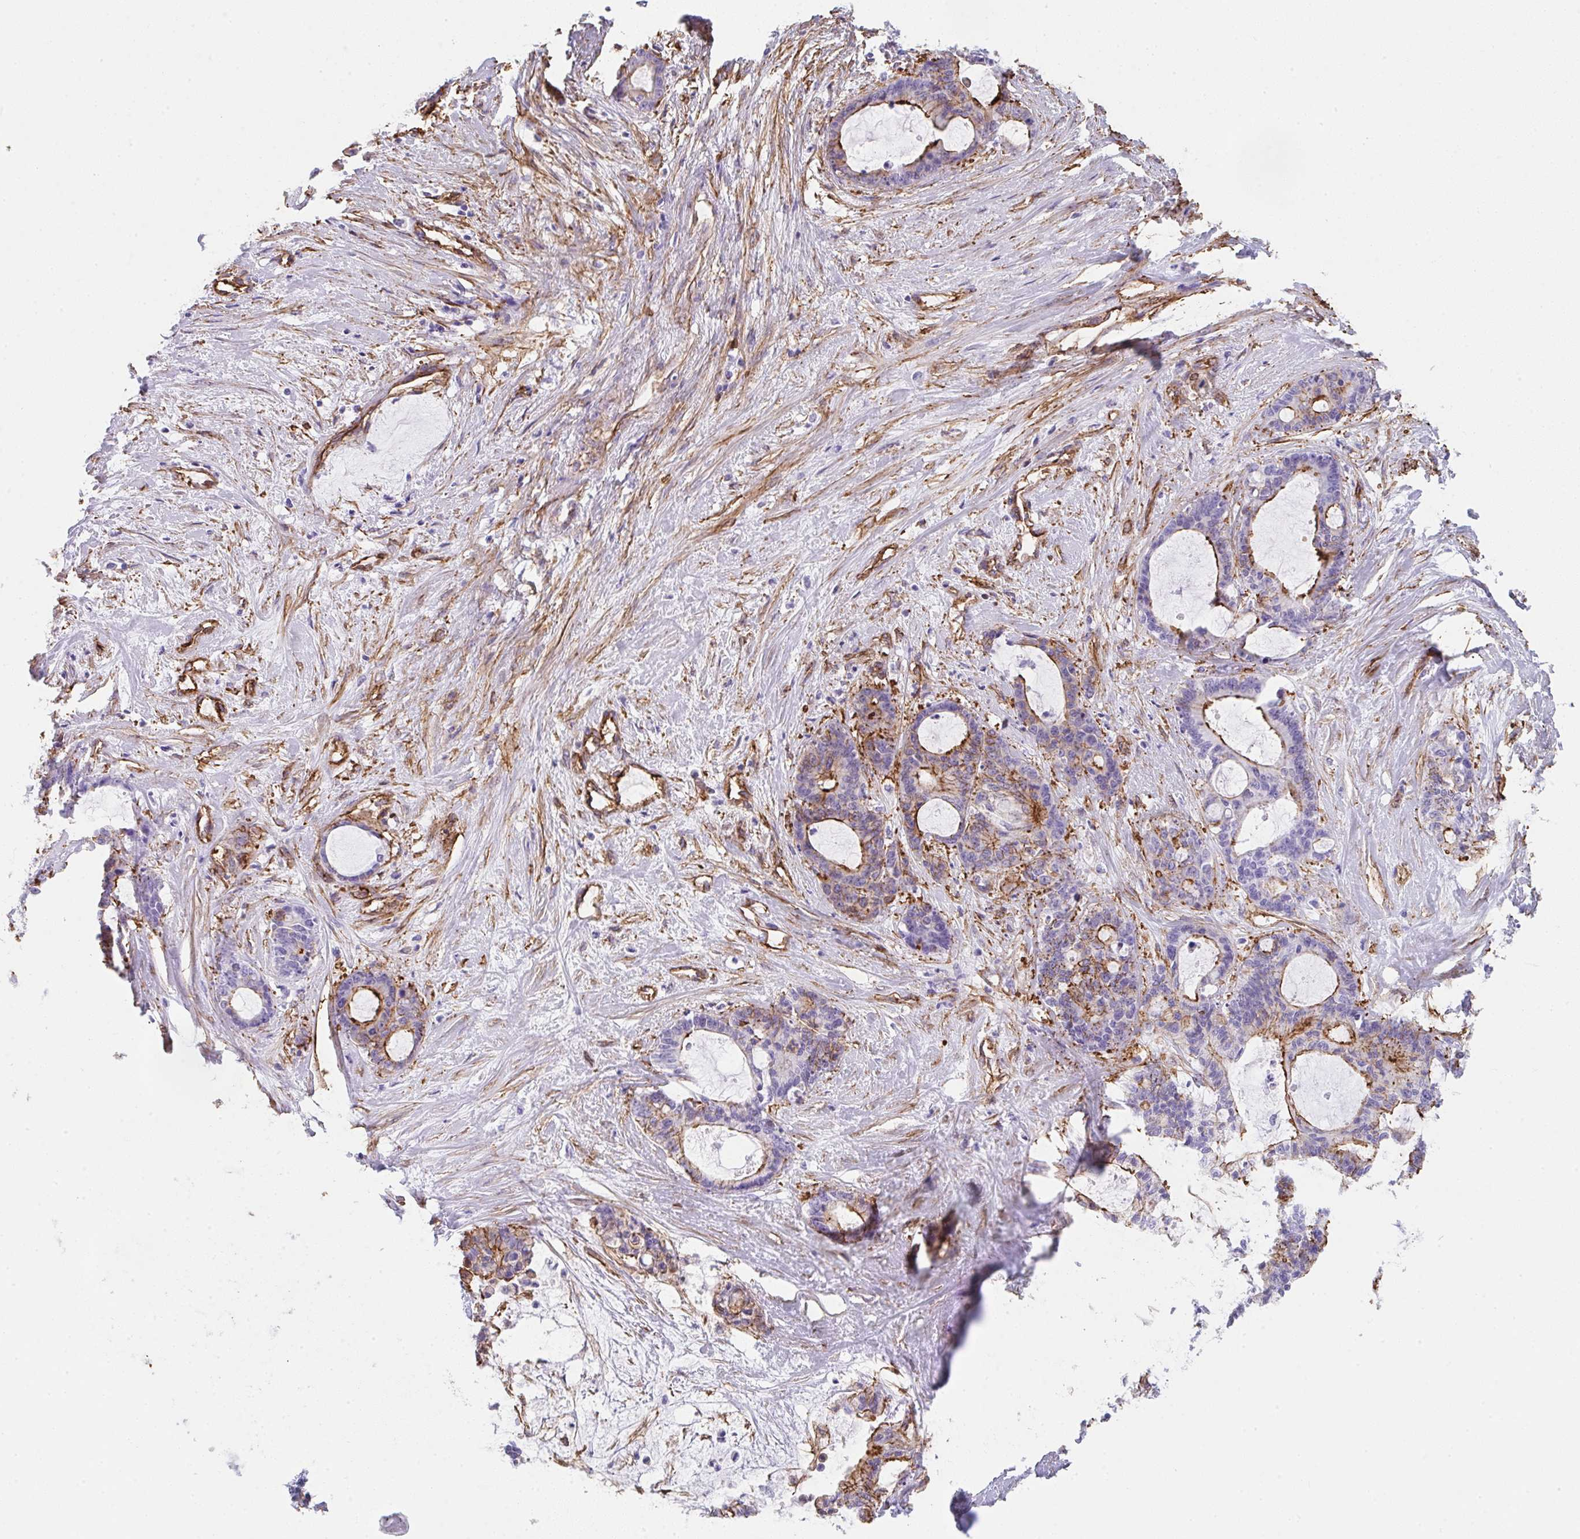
{"staining": {"intensity": "strong", "quantity": "<25%", "location": "cytoplasmic/membranous"}, "tissue": "liver cancer", "cell_type": "Tumor cells", "image_type": "cancer", "snomed": [{"axis": "morphology", "description": "Normal tissue, NOS"}, {"axis": "morphology", "description": "Cholangiocarcinoma"}, {"axis": "topography", "description": "Liver"}, {"axis": "topography", "description": "Peripheral nerve tissue"}], "caption": "This is a micrograph of IHC staining of cholangiocarcinoma (liver), which shows strong expression in the cytoplasmic/membranous of tumor cells.", "gene": "DBN1", "patient": {"sex": "female", "age": 73}}